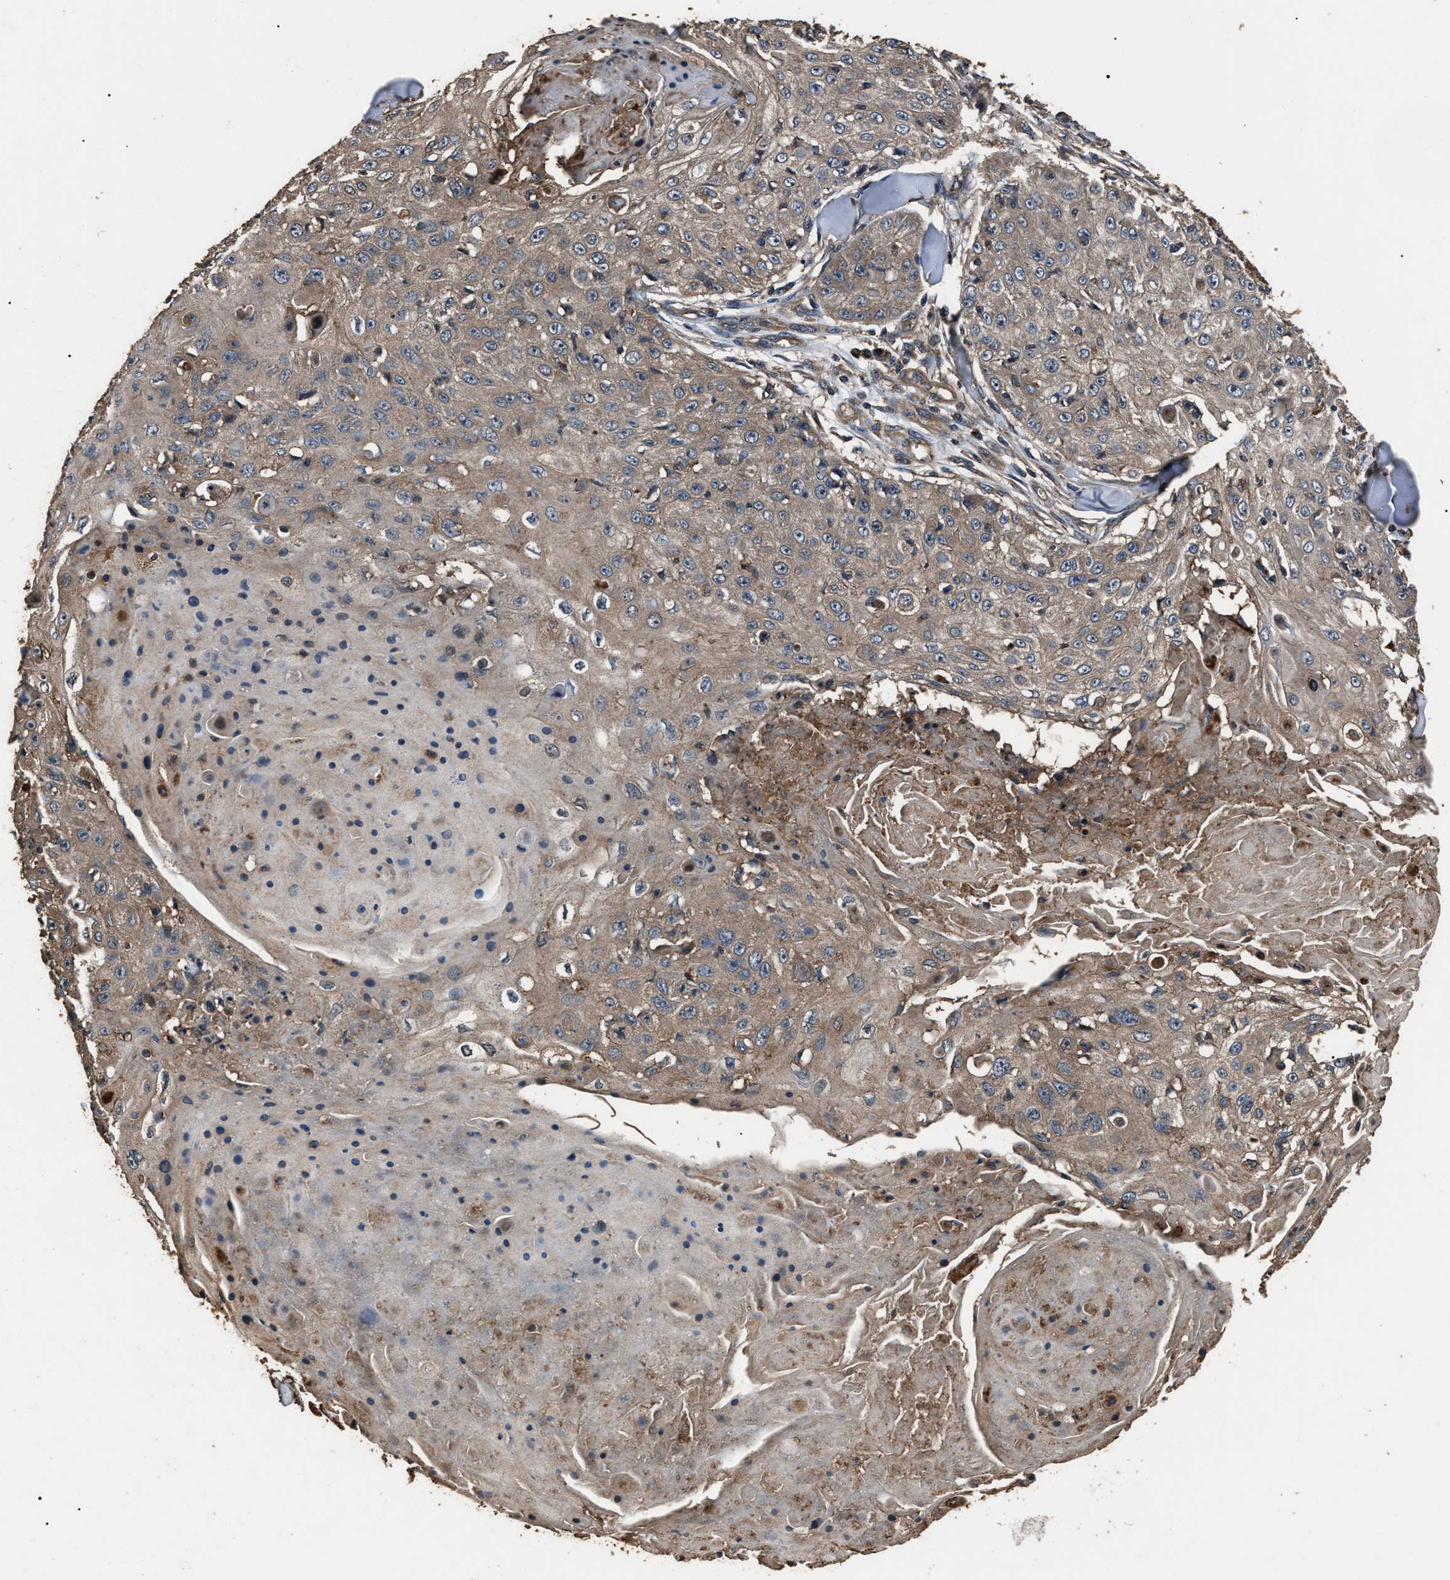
{"staining": {"intensity": "weak", "quantity": ">75%", "location": "cytoplasmic/membranous"}, "tissue": "skin cancer", "cell_type": "Tumor cells", "image_type": "cancer", "snomed": [{"axis": "morphology", "description": "Squamous cell carcinoma, NOS"}, {"axis": "topography", "description": "Skin"}], "caption": "Immunohistochemistry histopathology image of neoplastic tissue: skin cancer (squamous cell carcinoma) stained using immunohistochemistry (IHC) shows low levels of weak protein expression localized specifically in the cytoplasmic/membranous of tumor cells, appearing as a cytoplasmic/membranous brown color.", "gene": "RNF216", "patient": {"sex": "male", "age": 86}}